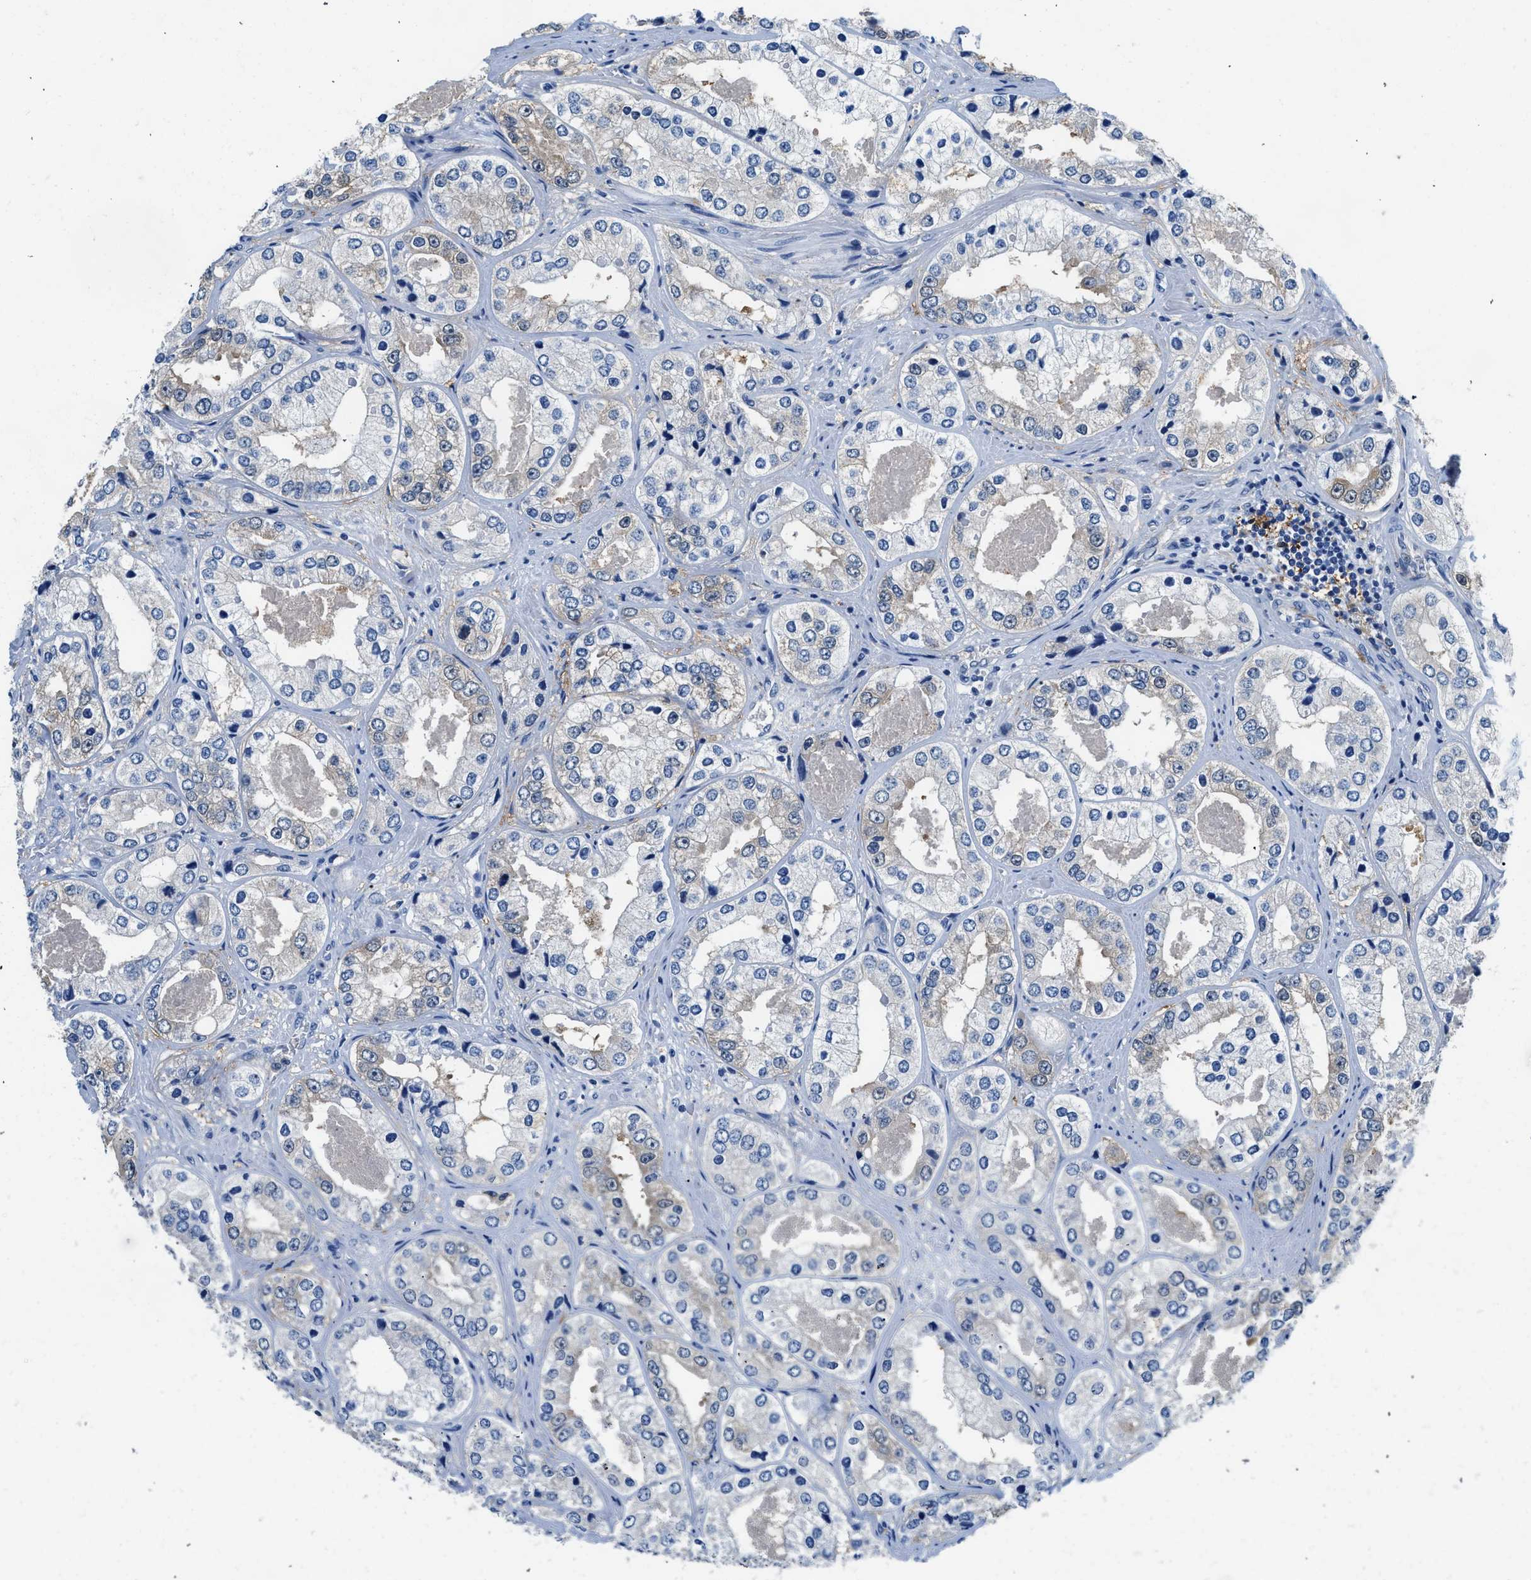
{"staining": {"intensity": "negative", "quantity": "none", "location": "none"}, "tissue": "prostate cancer", "cell_type": "Tumor cells", "image_type": "cancer", "snomed": [{"axis": "morphology", "description": "Adenocarcinoma, High grade"}, {"axis": "topography", "description": "Prostate"}], "caption": "This is a histopathology image of IHC staining of prostate cancer (adenocarcinoma (high-grade)), which shows no positivity in tumor cells.", "gene": "FADS6", "patient": {"sex": "male", "age": 61}}